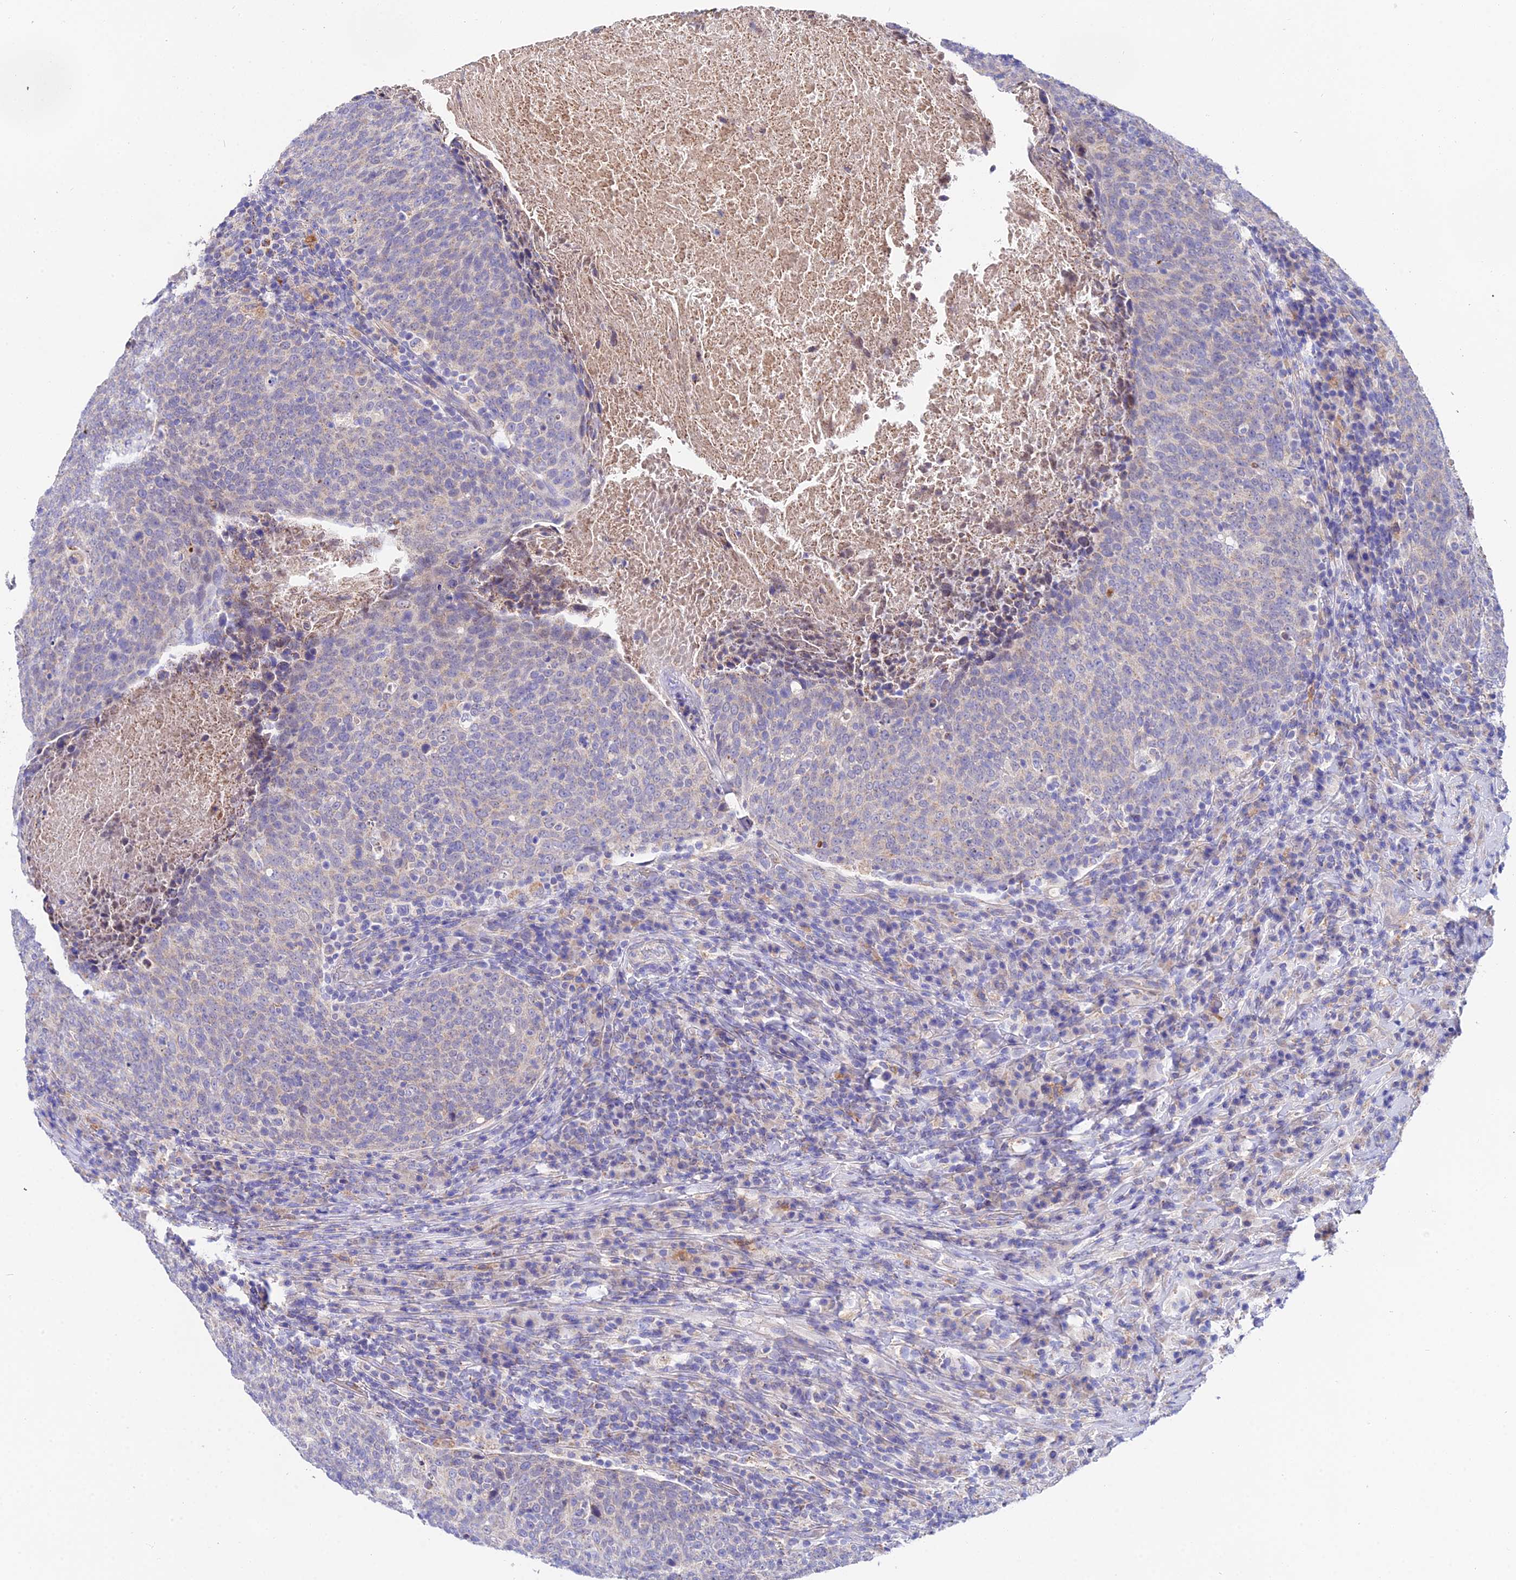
{"staining": {"intensity": "negative", "quantity": "none", "location": "none"}, "tissue": "head and neck cancer", "cell_type": "Tumor cells", "image_type": "cancer", "snomed": [{"axis": "morphology", "description": "Squamous cell carcinoma, NOS"}, {"axis": "morphology", "description": "Squamous cell carcinoma, metastatic, NOS"}, {"axis": "topography", "description": "Lymph node"}, {"axis": "topography", "description": "Head-Neck"}], "caption": "The image demonstrates no significant staining in tumor cells of head and neck cancer.", "gene": "PPP2R2C", "patient": {"sex": "male", "age": 62}}